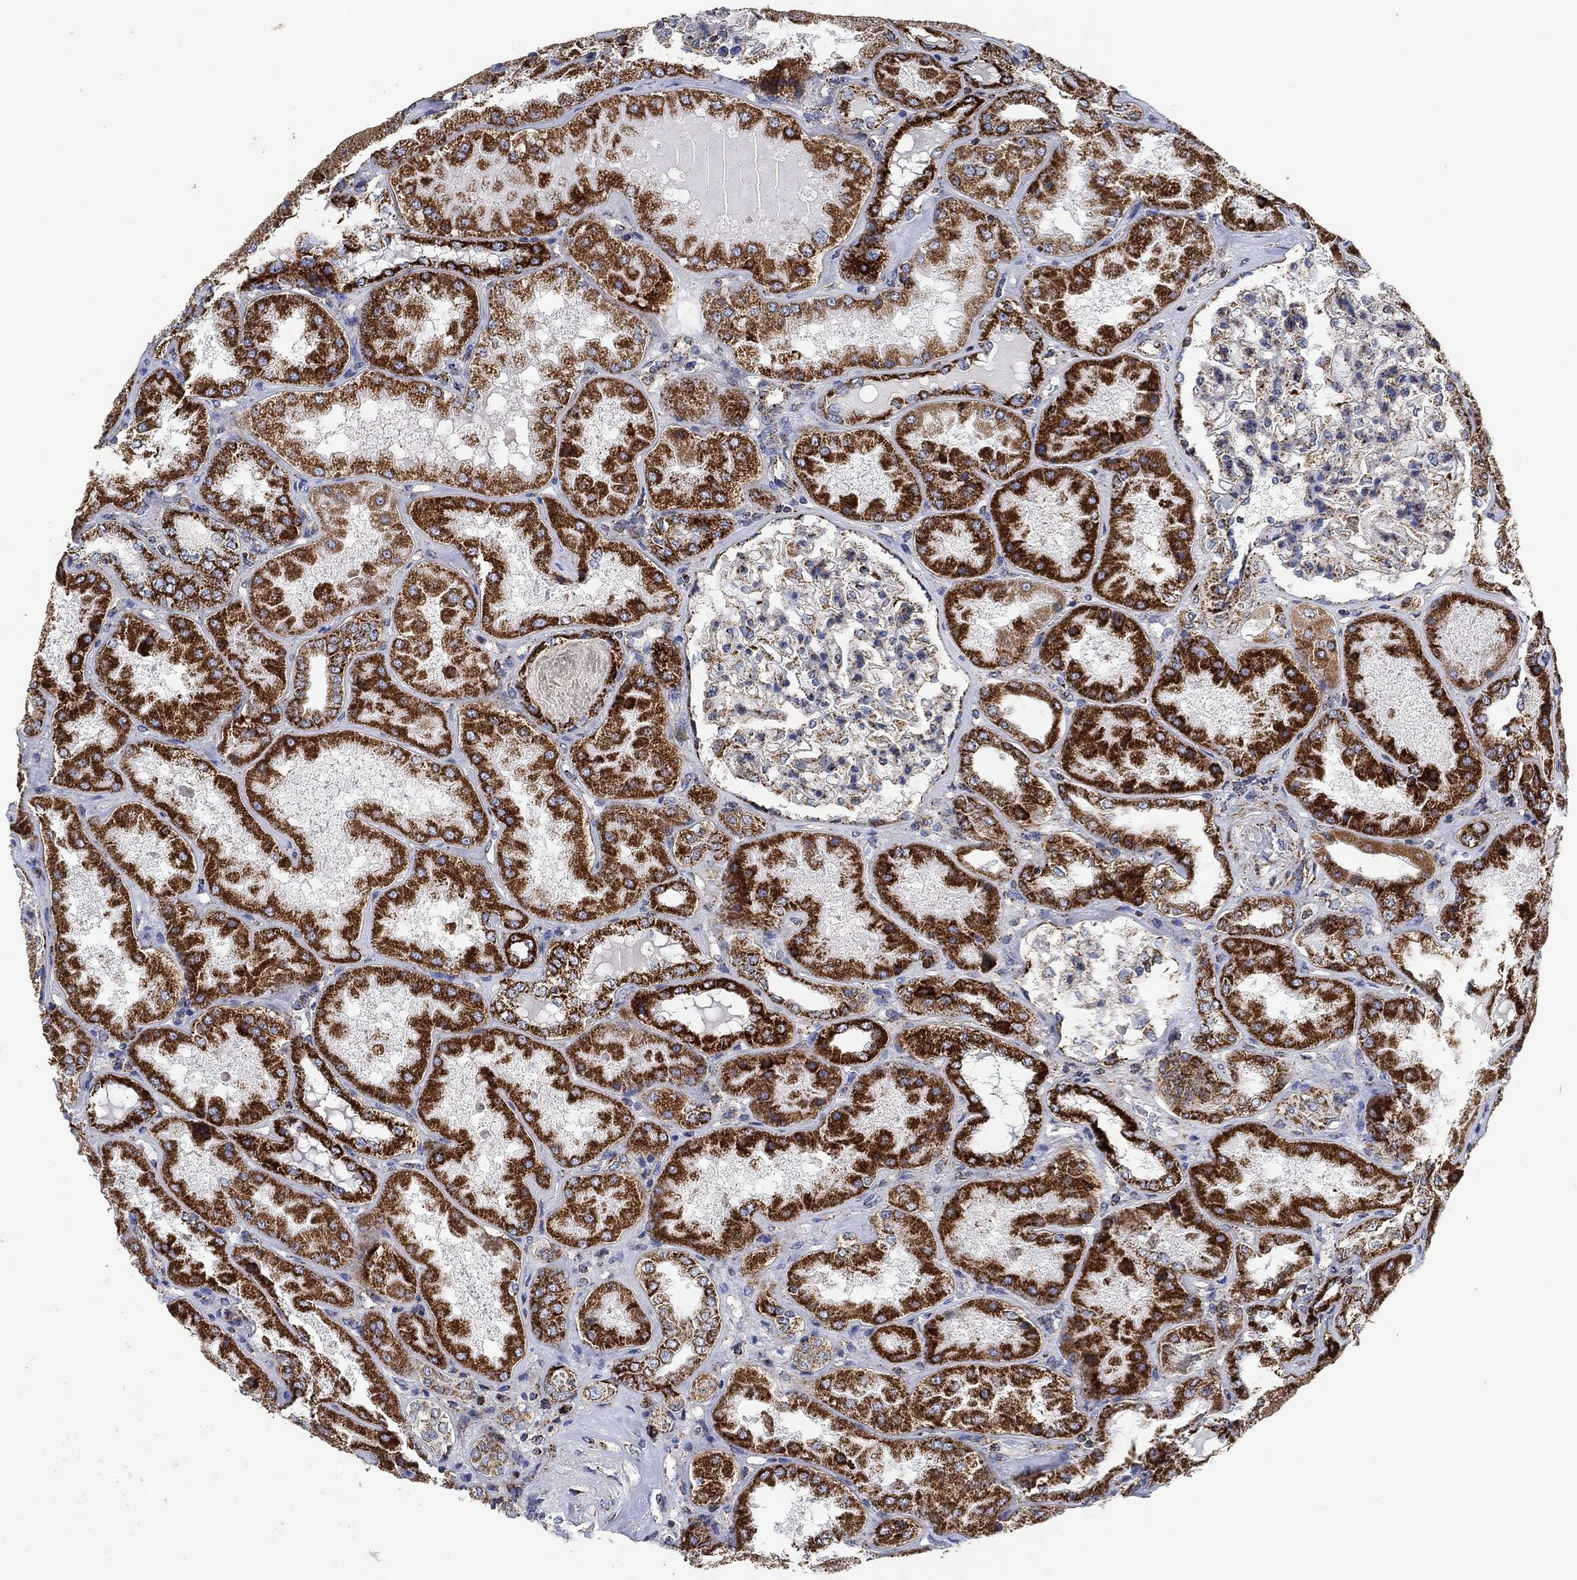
{"staining": {"intensity": "moderate", "quantity": ">75%", "location": "cytoplasmic/membranous"}, "tissue": "kidney", "cell_type": "Cells in glomeruli", "image_type": "normal", "snomed": [{"axis": "morphology", "description": "Normal tissue, NOS"}, {"axis": "topography", "description": "Kidney"}], "caption": "Immunohistochemistry photomicrograph of benign human kidney stained for a protein (brown), which demonstrates medium levels of moderate cytoplasmic/membranous expression in about >75% of cells in glomeruli.", "gene": "NDUFS3", "patient": {"sex": "female", "age": 56}}